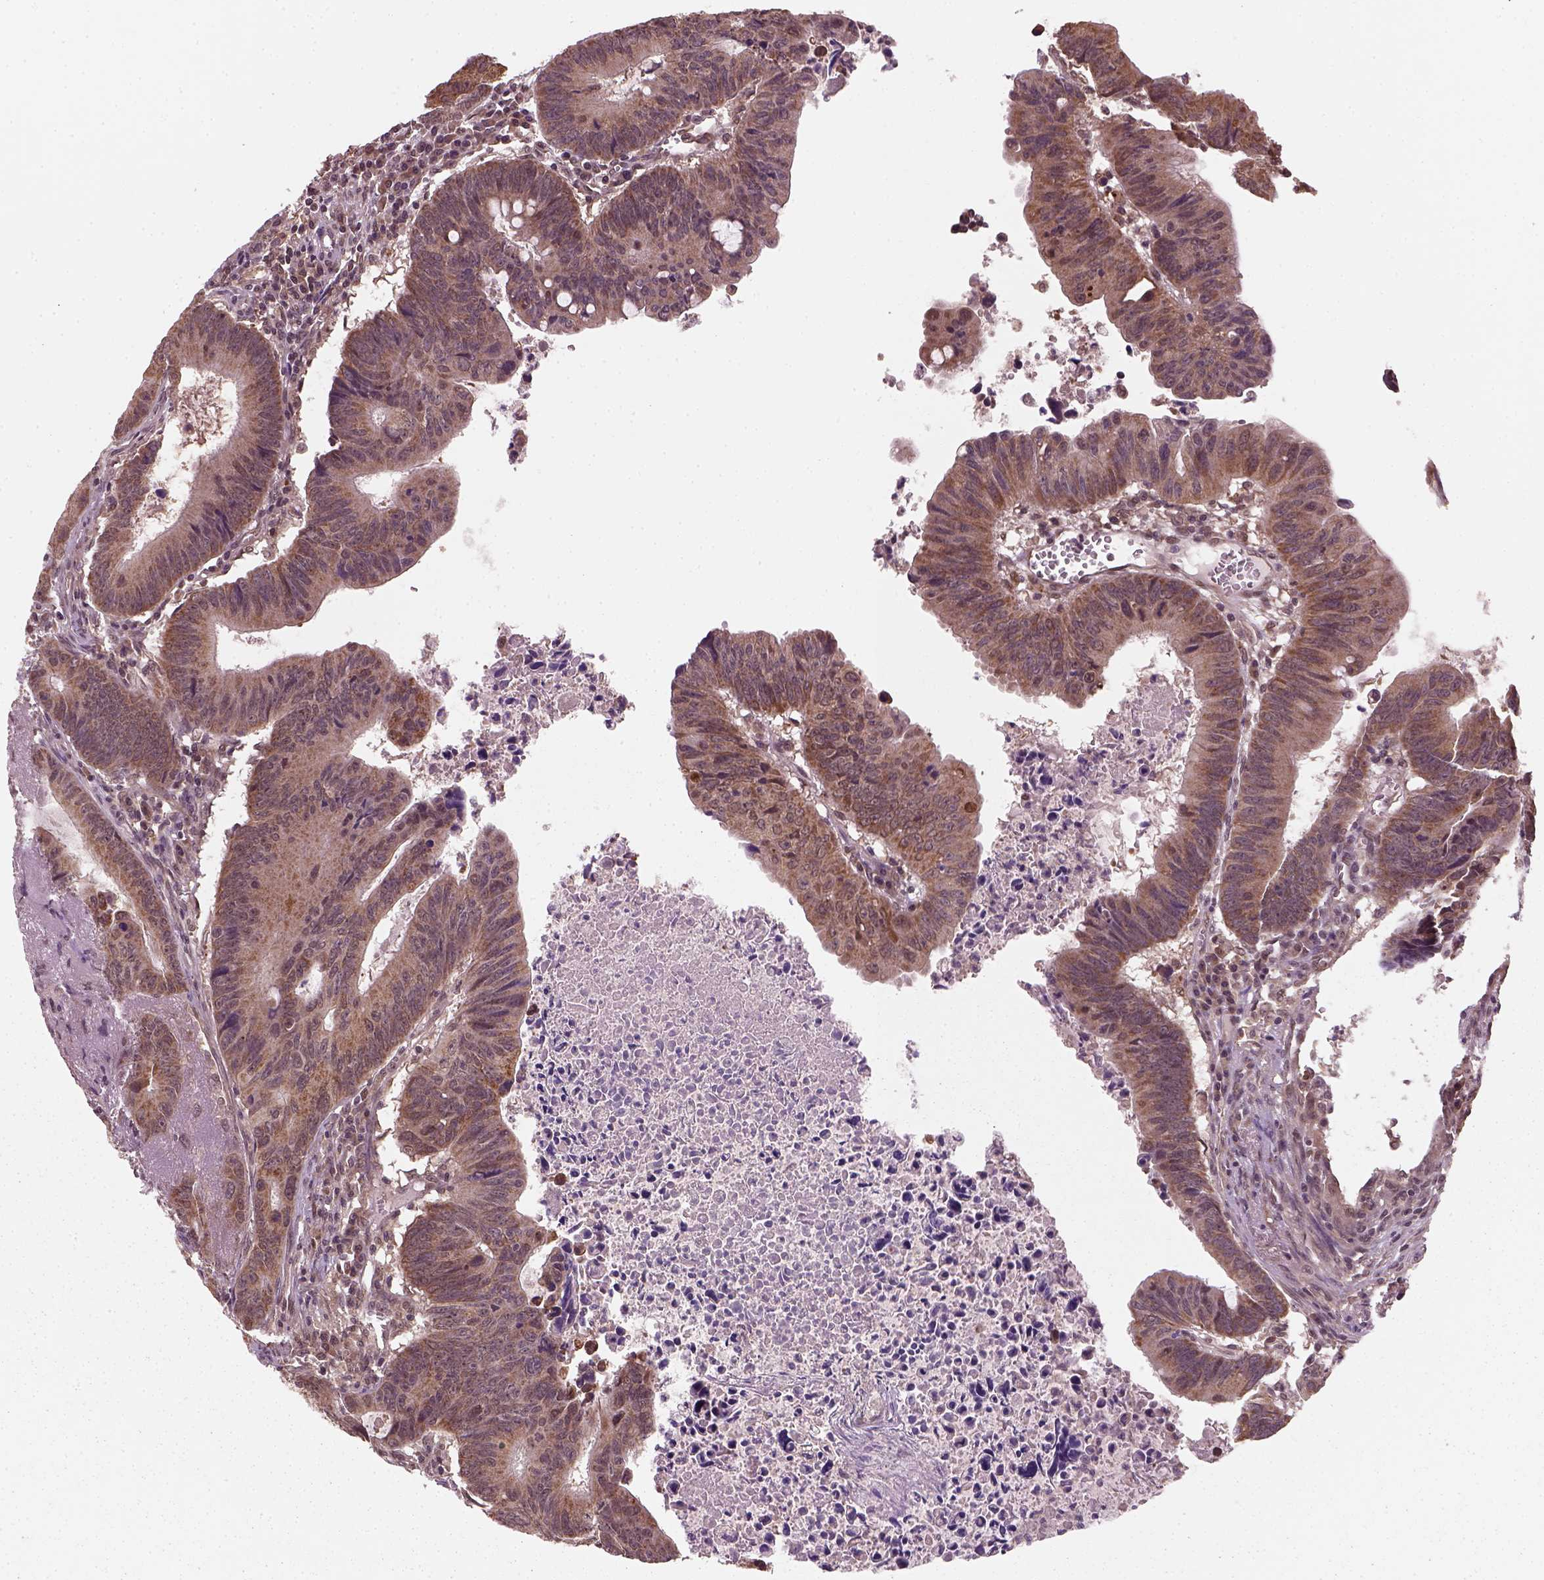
{"staining": {"intensity": "strong", "quantity": ">75%", "location": "cytoplasmic/membranous"}, "tissue": "colorectal cancer", "cell_type": "Tumor cells", "image_type": "cancer", "snomed": [{"axis": "morphology", "description": "Adenocarcinoma, NOS"}, {"axis": "topography", "description": "Colon"}], "caption": "Immunohistochemical staining of human colorectal cancer (adenocarcinoma) reveals high levels of strong cytoplasmic/membranous positivity in about >75% of tumor cells. (brown staining indicates protein expression, while blue staining denotes nuclei).", "gene": "NUDT9", "patient": {"sex": "female", "age": 87}}